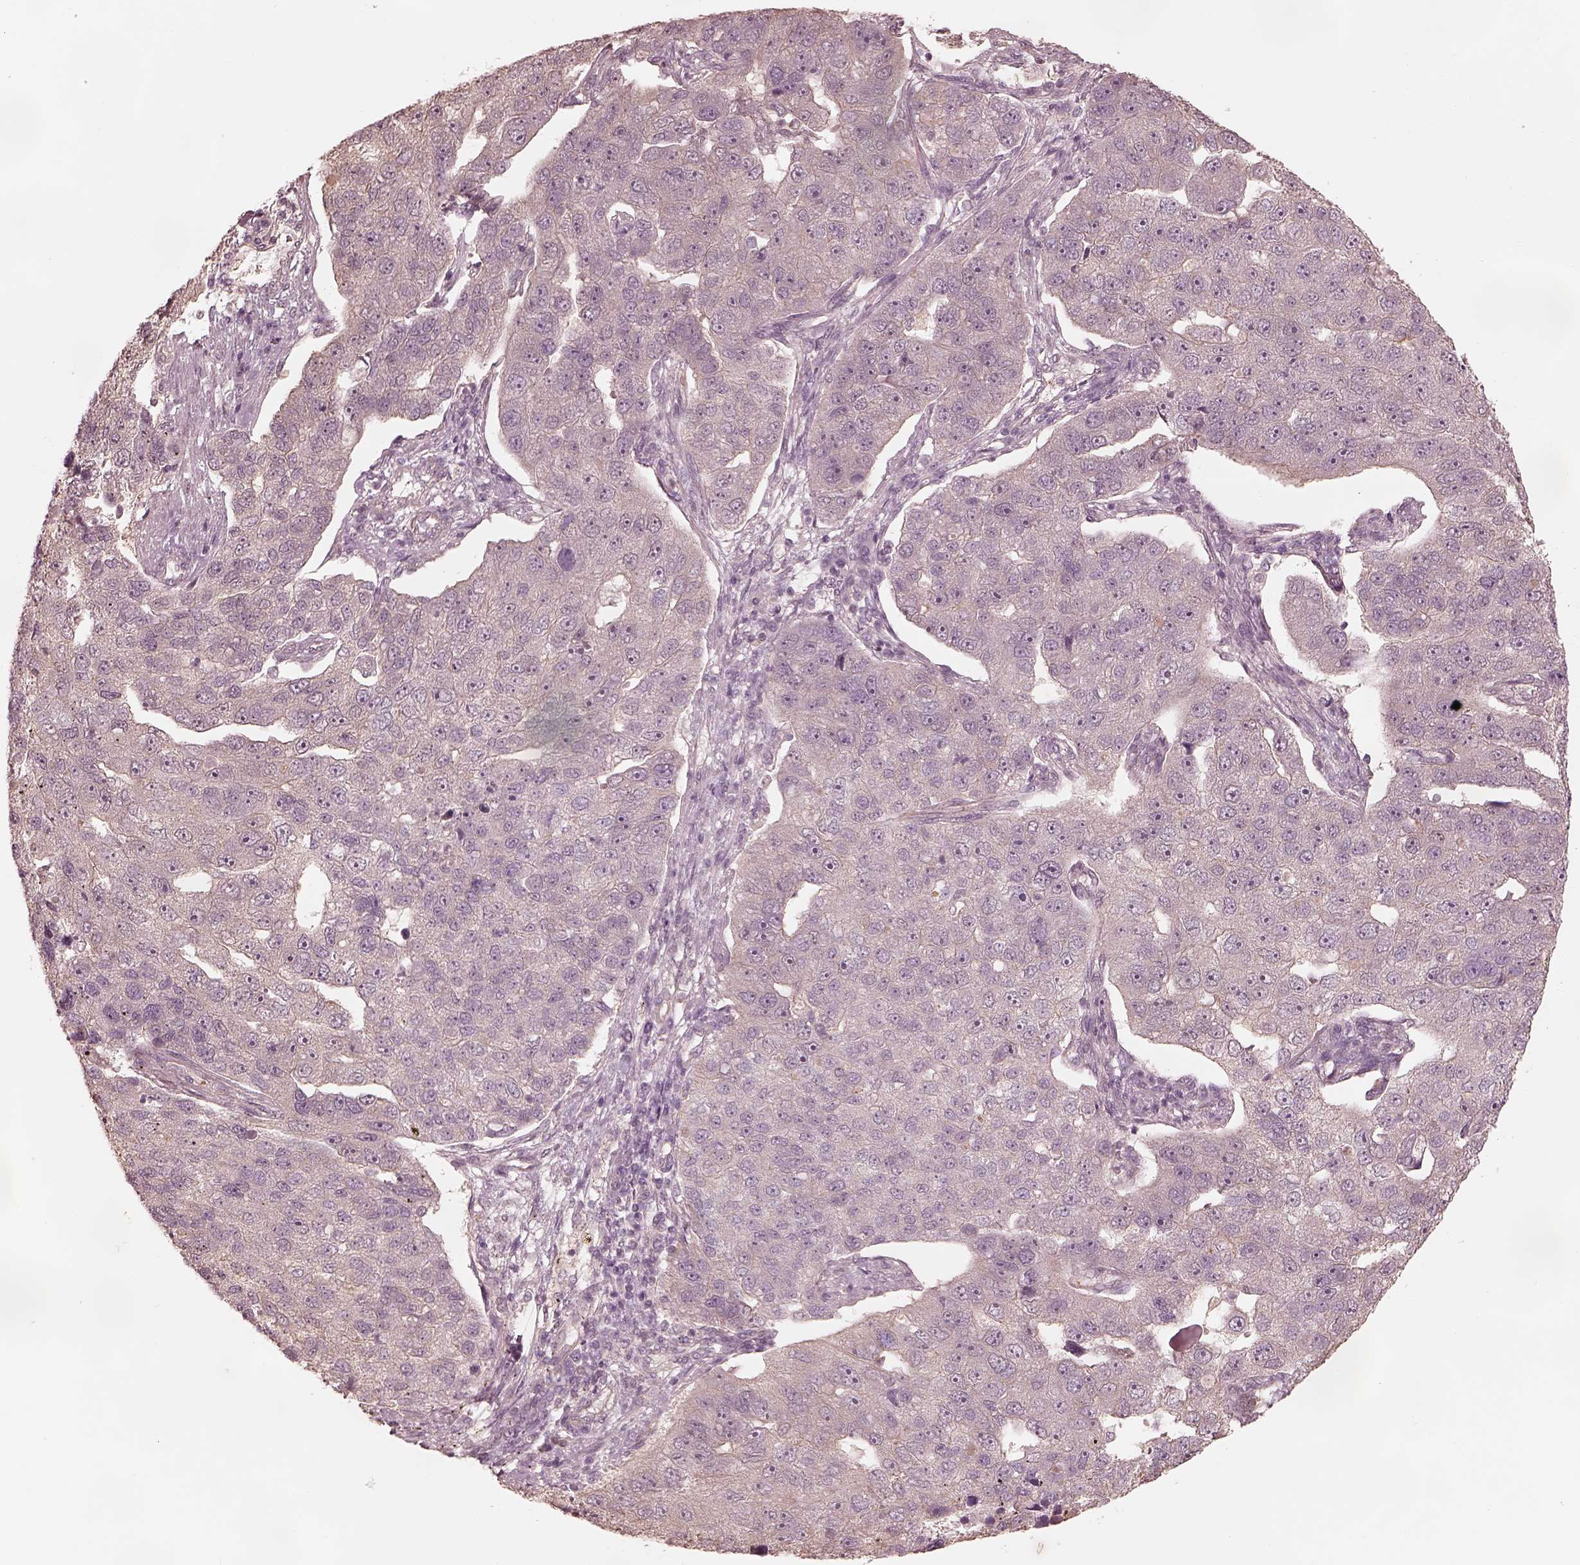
{"staining": {"intensity": "negative", "quantity": "none", "location": "none"}, "tissue": "pancreatic cancer", "cell_type": "Tumor cells", "image_type": "cancer", "snomed": [{"axis": "morphology", "description": "Adenocarcinoma, NOS"}, {"axis": "topography", "description": "Pancreas"}], "caption": "An image of pancreatic adenocarcinoma stained for a protein reveals no brown staining in tumor cells.", "gene": "KIF5C", "patient": {"sex": "female", "age": 61}}